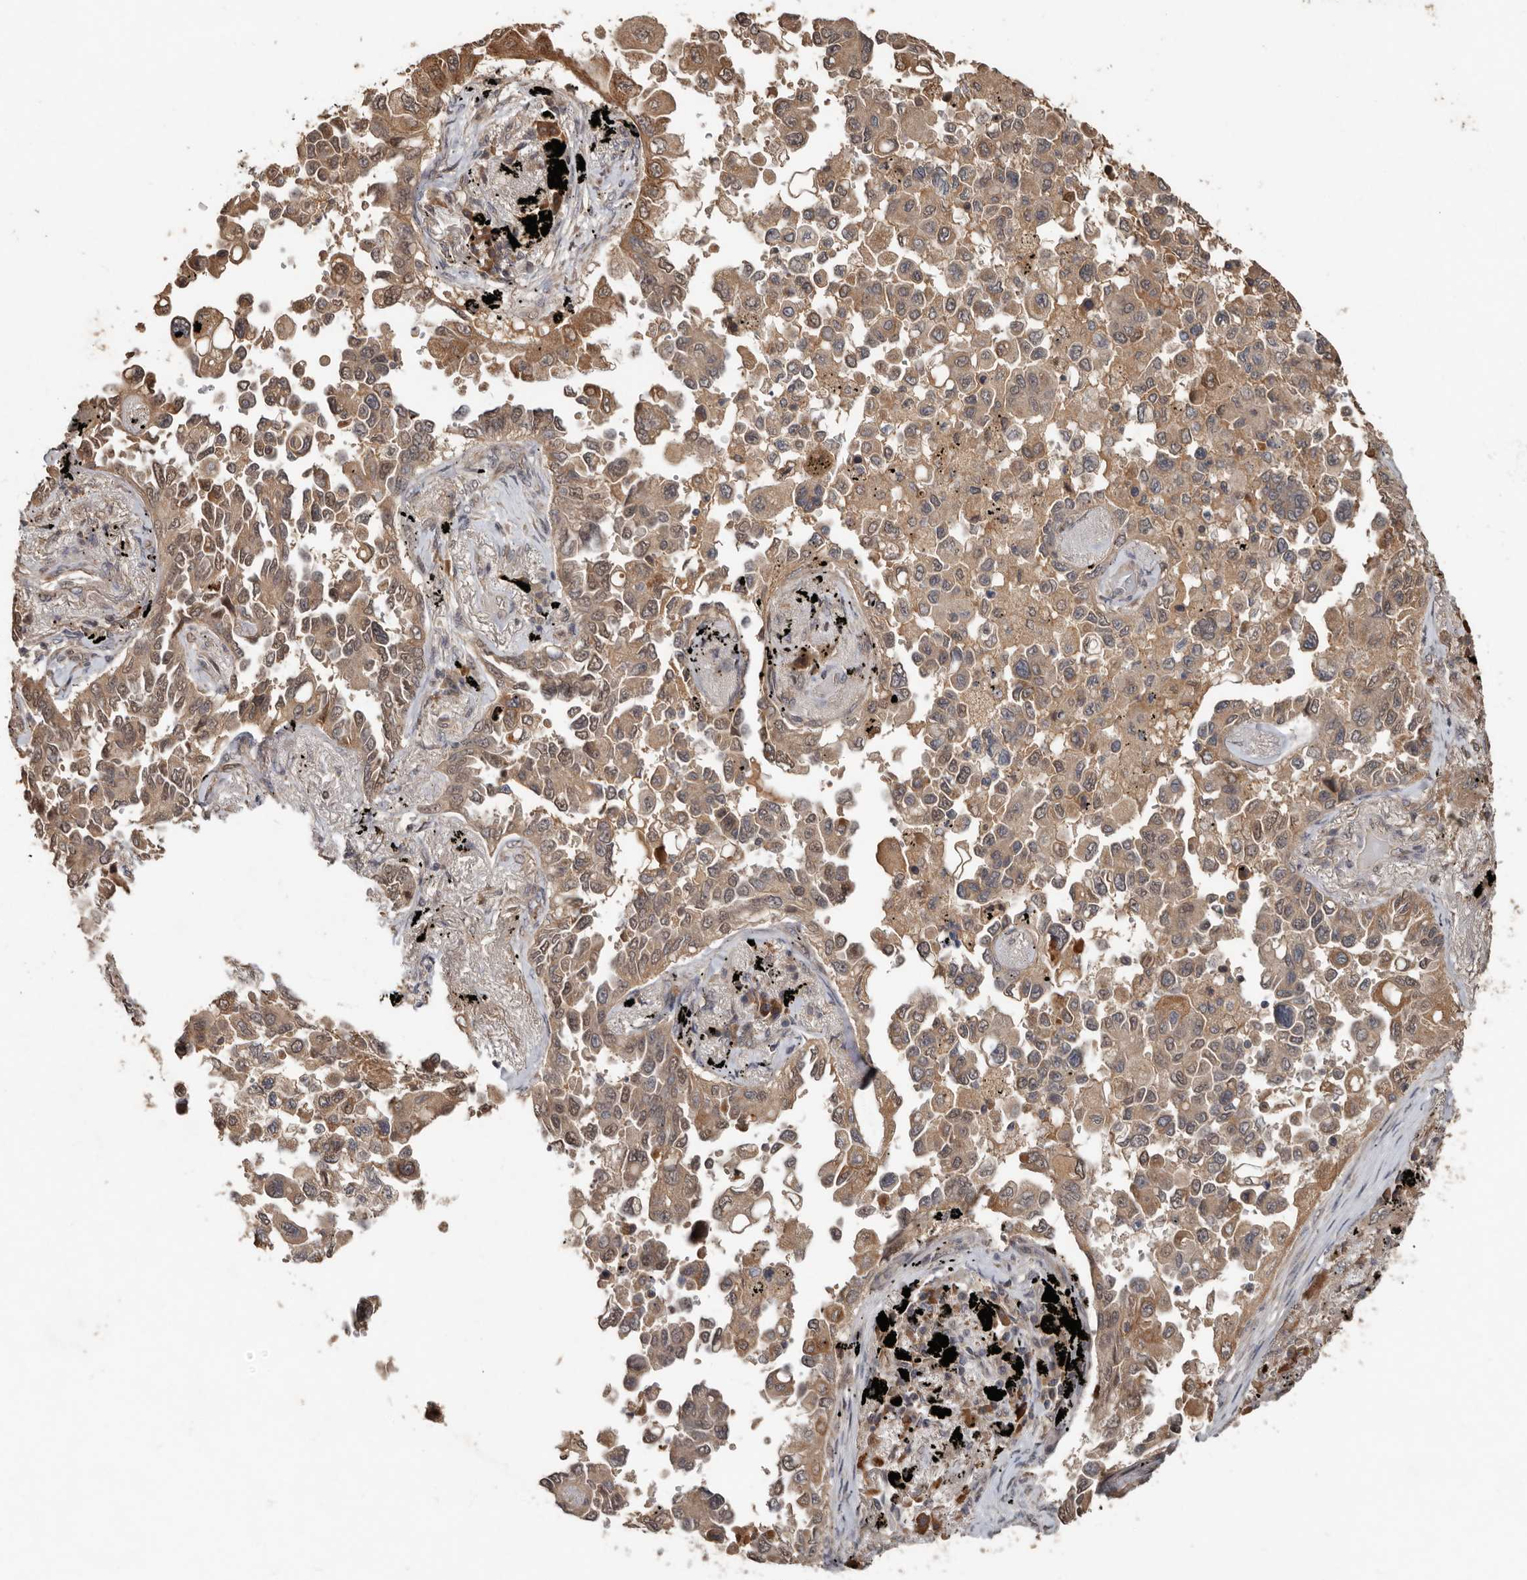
{"staining": {"intensity": "moderate", "quantity": ">75%", "location": "cytoplasmic/membranous,nuclear"}, "tissue": "lung cancer", "cell_type": "Tumor cells", "image_type": "cancer", "snomed": [{"axis": "morphology", "description": "Adenocarcinoma, NOS"}, {"axis": "topography", "description": "Lung"}], "caption": "Adenocarcinoma (lung) tissue displays moderate cytoplasmic/membranous and nuclear expression in approximately >75% of tumor cells, visualized by immunohistochemistry.", "gene": "KIF26B", "patient": {"sex": "female", "age": 67}}